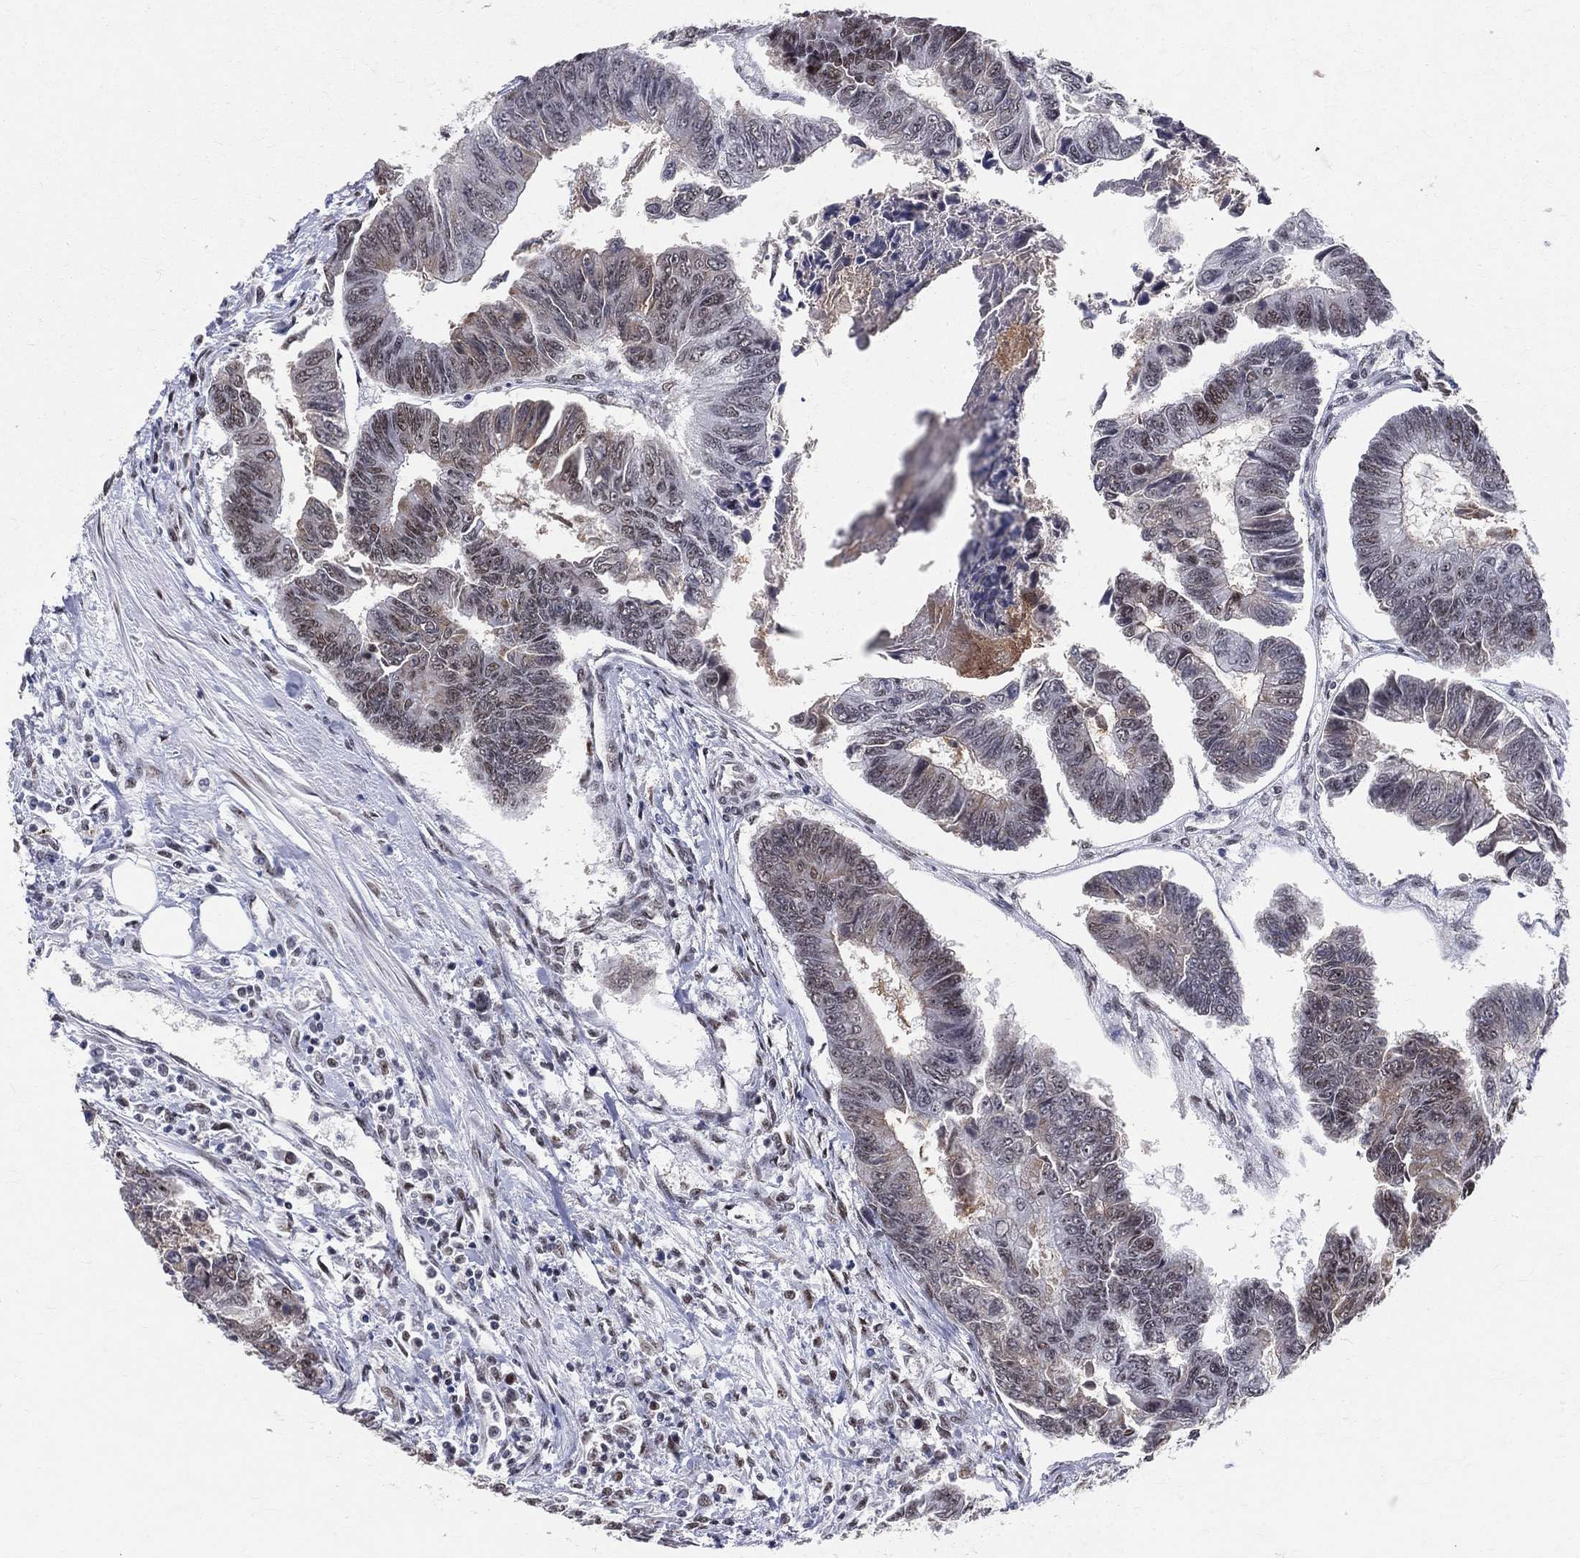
{"staining": {"intensity": "negative", "quantity": "none", "location": "none"}, "tissue": "colorectal cancer", "cell_type": "Tumor cells", "image_type": "cancer", "snomed": [{"axis": "morphology", "description": "Adenocarcinoma, NOS"}, {"axis": "topography", "description": "Colon"}], "caption": "Immunohistochemistry photomicrograph of human adenocarcinoma (colorectal) stained for a protein (brown), which shows no positivity in tumor cells. Brightfield microscopy of immunohistochemistry stained with DAB (3,3'-diaminobenzidine) (brown) and hematoxylin (blue), captured at high magnification.", "gene": "CDK7", "patient": {"sex": "female", "age": 65}}